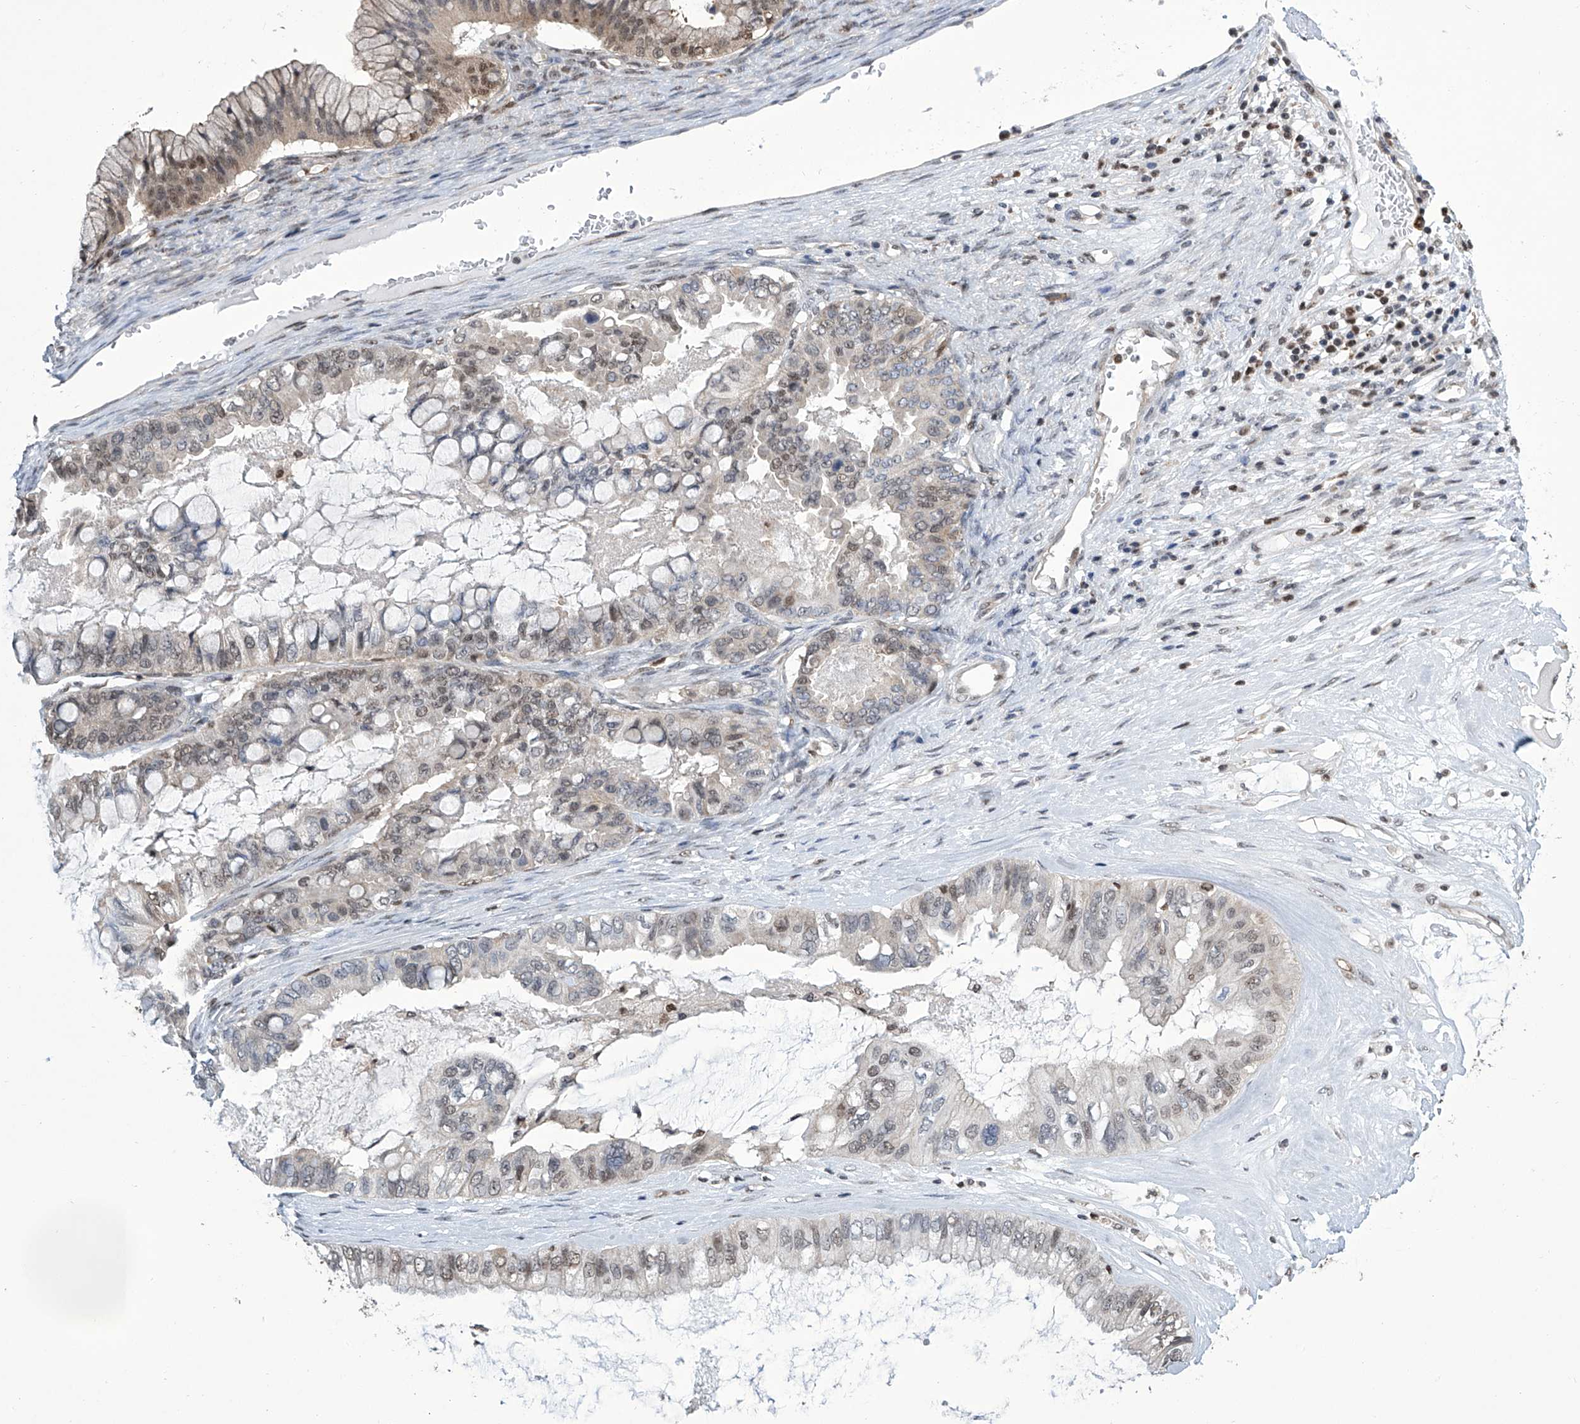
{"staining": {"intensity": "weak", "quantity": "25%-75%", "location": "nuclear"}, "tissue": "ovarian cancer", "cell_type": "Tumor cells", "image_type": "cancer", "snomed": [{"axis": "morphology", "description": "Cystadenocarcinoma, mucinous, NOS"}, {"axis": "topography", "description": "Ovary"}], "caption": "Tumor cells display low levels of weak nuclear positivity in about 25%-75% of cells in human ovarian cancer (mucinous cystadenocarcinoma).", "gene": "SREBF2", "patient": {"sex": "female", "age": 80}}